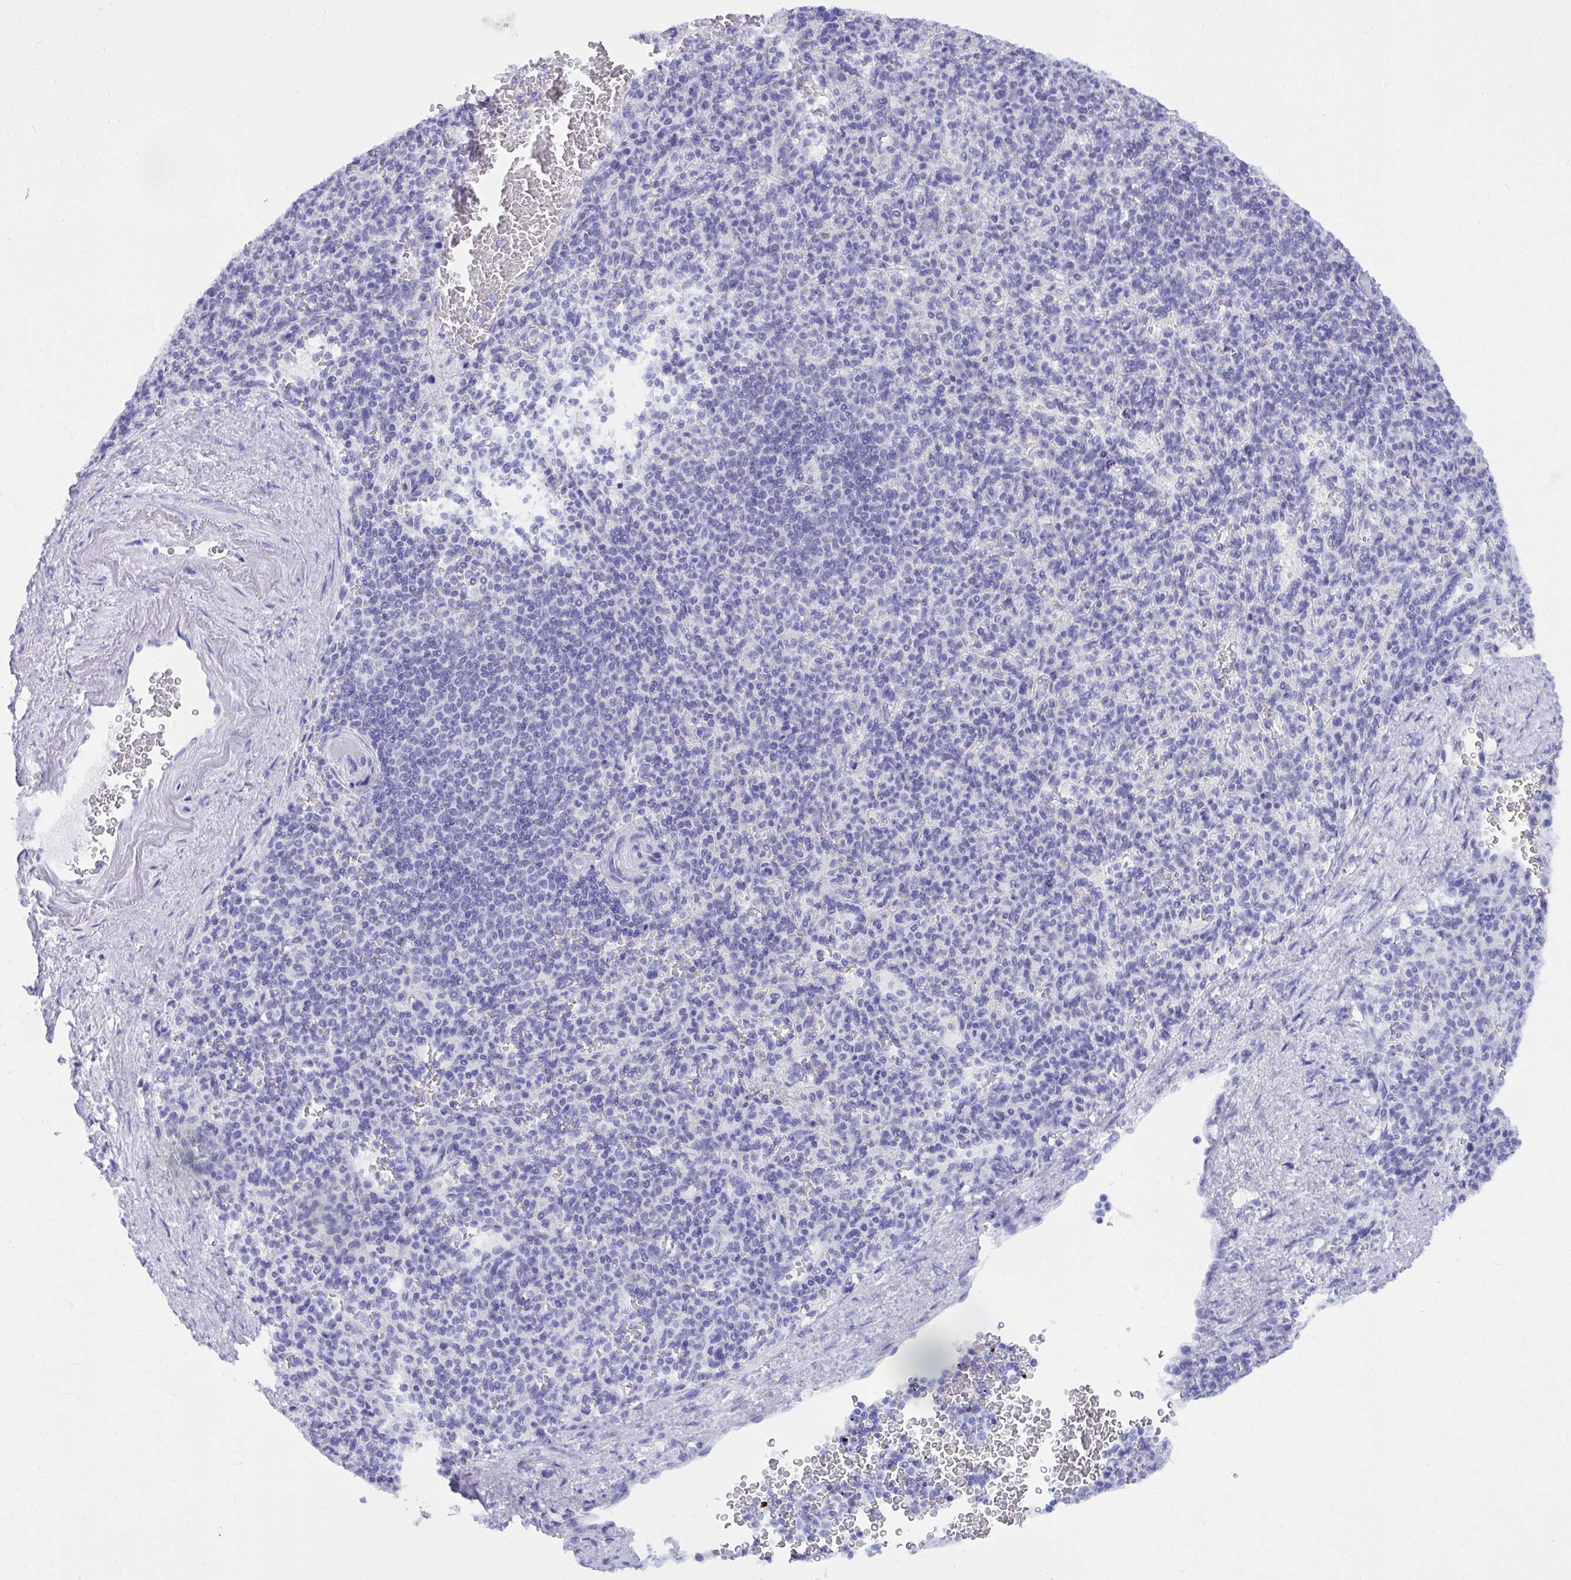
{"staining": {"intensity": "negative", "quantity": "none", "location": "none"}, "tissue": "spleen", "cell_type": "Cells in red pulp", "image_type": "normal", "snomed": [{"axis": "morphology", "description": "Normal tissue, NOS"}, {"axis": "topography", "description": "Spleen"}], "caption": "Protein analysis of normal spleen shows no significant expression in cells in red pulp. (DAB (3,3'-diaminobenzidine) immunohistochemistry with hematoxylin counter stain).", "gene": "PSD", "patient": {"sex": "female", "age": 74}}